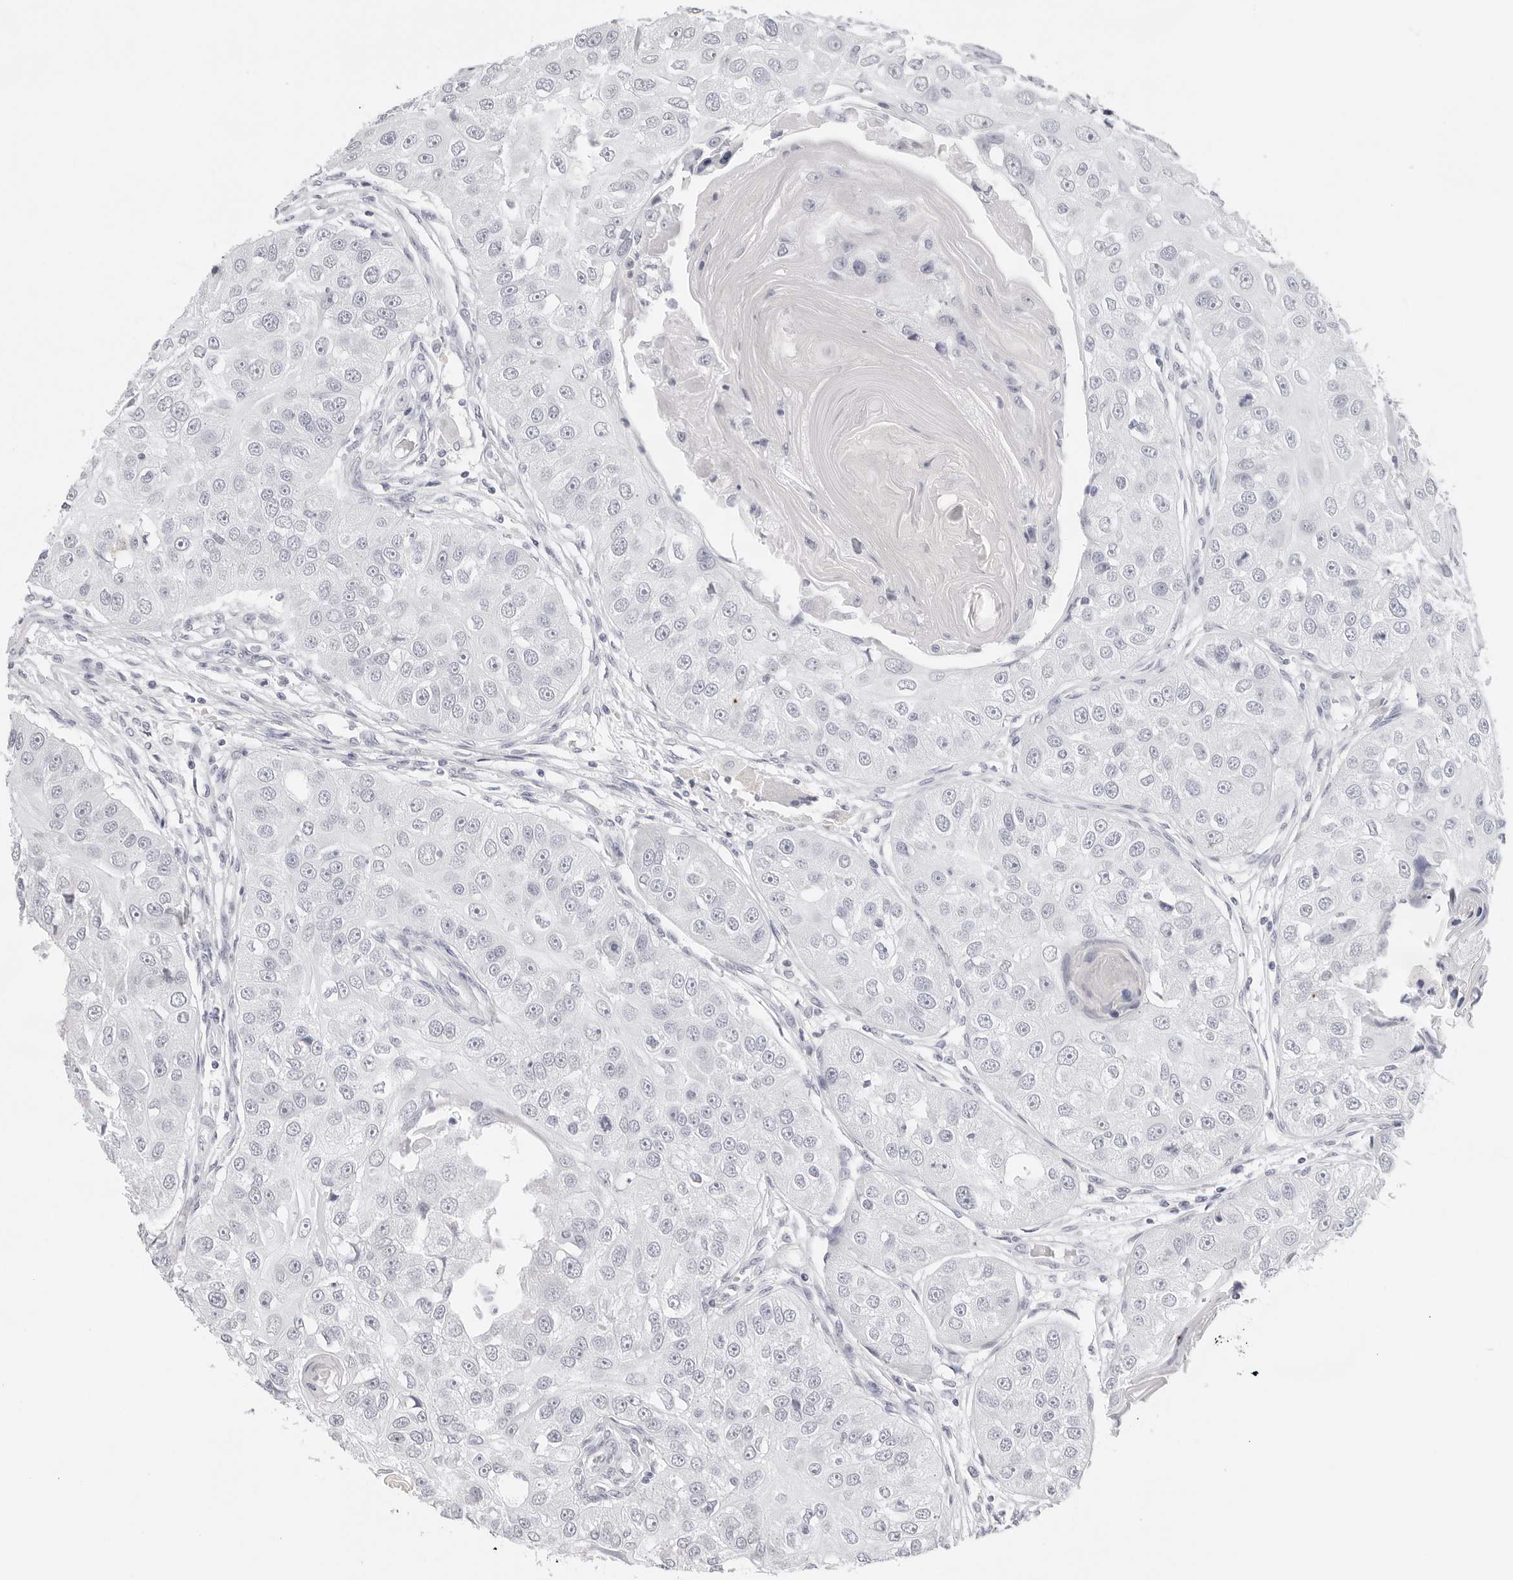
{"staining": {"intensity": "negative", "quantity": "none", "location": "none"}, "tissue": "head and neck cancer", "cell_type": "Tumor cells", "image_type": "cancer", "snomed": [{"axis": "morphology", "description": "Normal tissue, NOS"}, {"axis": "morphology", "description": "Squamous cell carcinoma, NOS"}, {"axis": "topography", "description": "Skeletal muscle"}, {"axis": "topography", "description": "Head-Neck"}], "caption": "Tumor cells show no significant positivity in head and neck squamous cell carcinoma.", "gene": "CST5", "patient": {"sex": "male", "age": 51}}